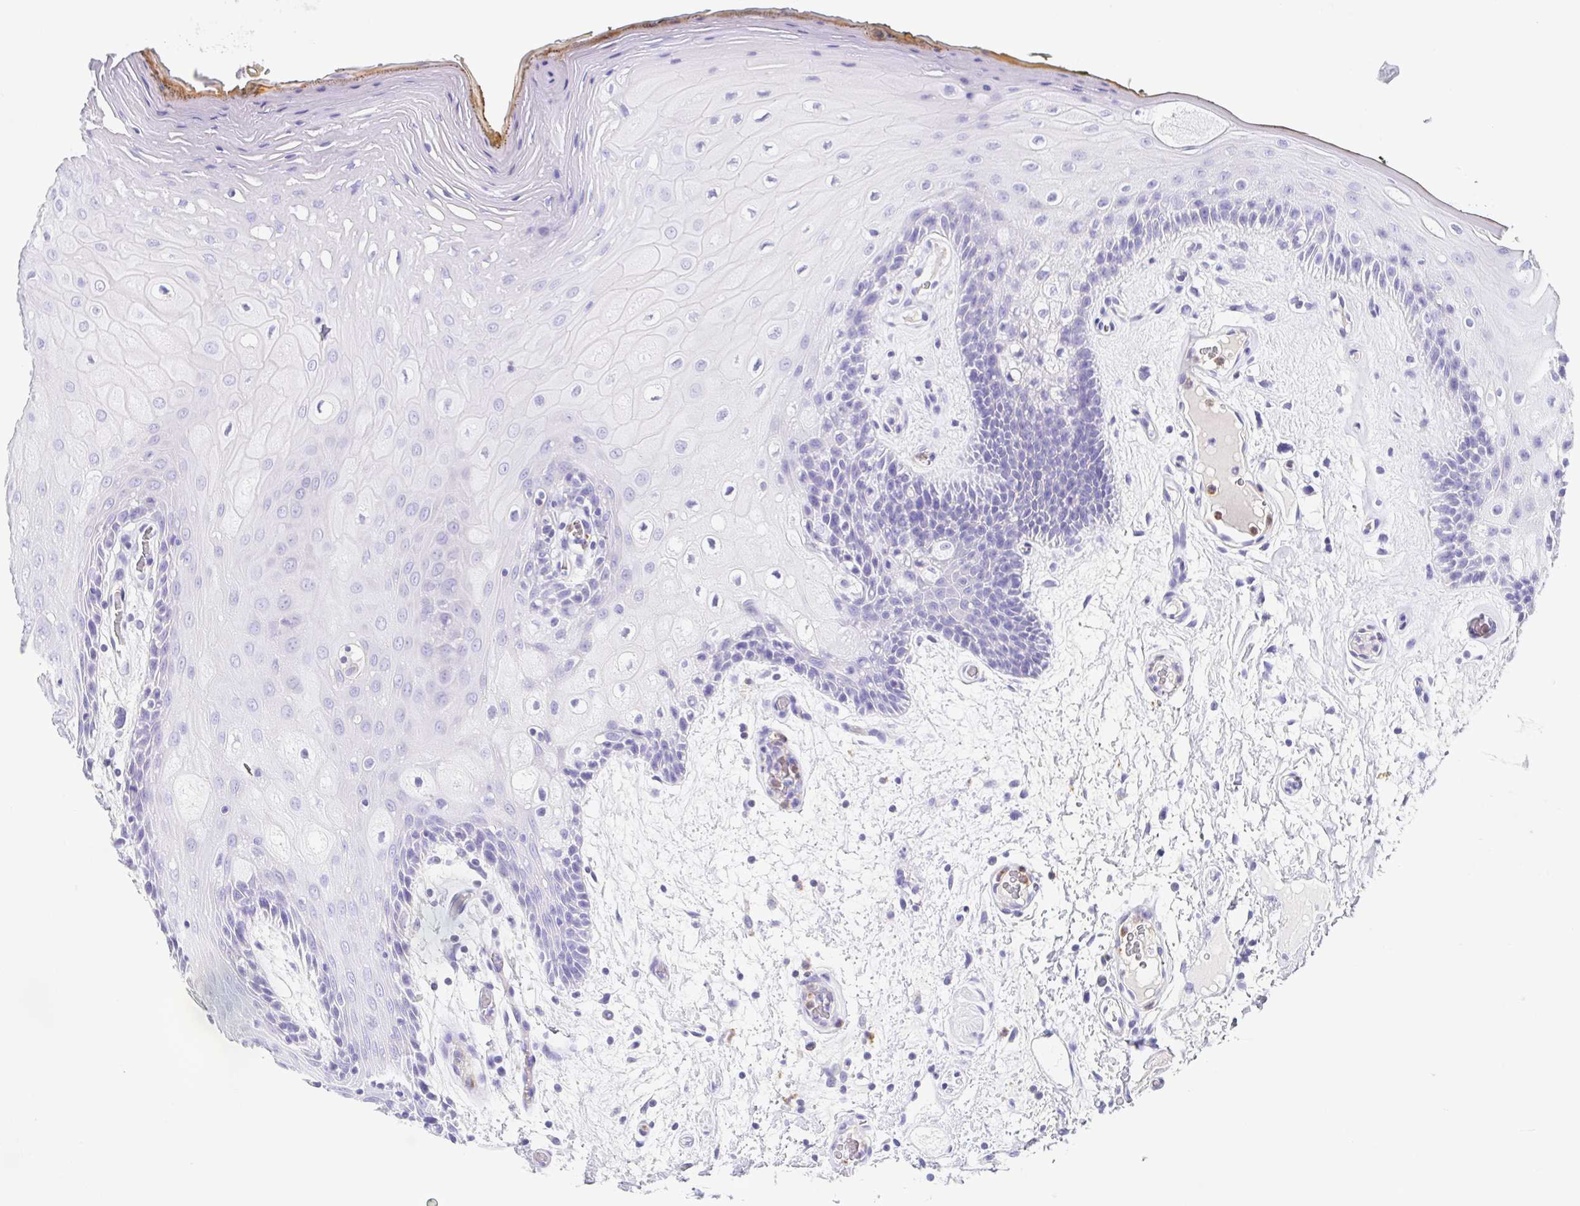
{"staining": {"intensity": "negative", "quantity": "none", "location": "none"}, "tissue": "oral mucosa", "cell_type": "Squamous epithelial cells", "image_type": "normal", "snomed": [{"axis": "morphology", "description": "Normal tissue, NOS"}, {"axis": "morphology", "description": "Squamous cell carcinoma, NOS"}, {"axis": "topography", "description": "Oral tissue"}, {"axis": "topography", "description": "Head-Neck"}], "caption": "IHC micrograph of normal human oral mucosa stained for a protein (brown), which demonstrates no expression in squamous epithelial cells.", "gene": "ARPP21", "patient": {"sex": "male", "age": 52}}